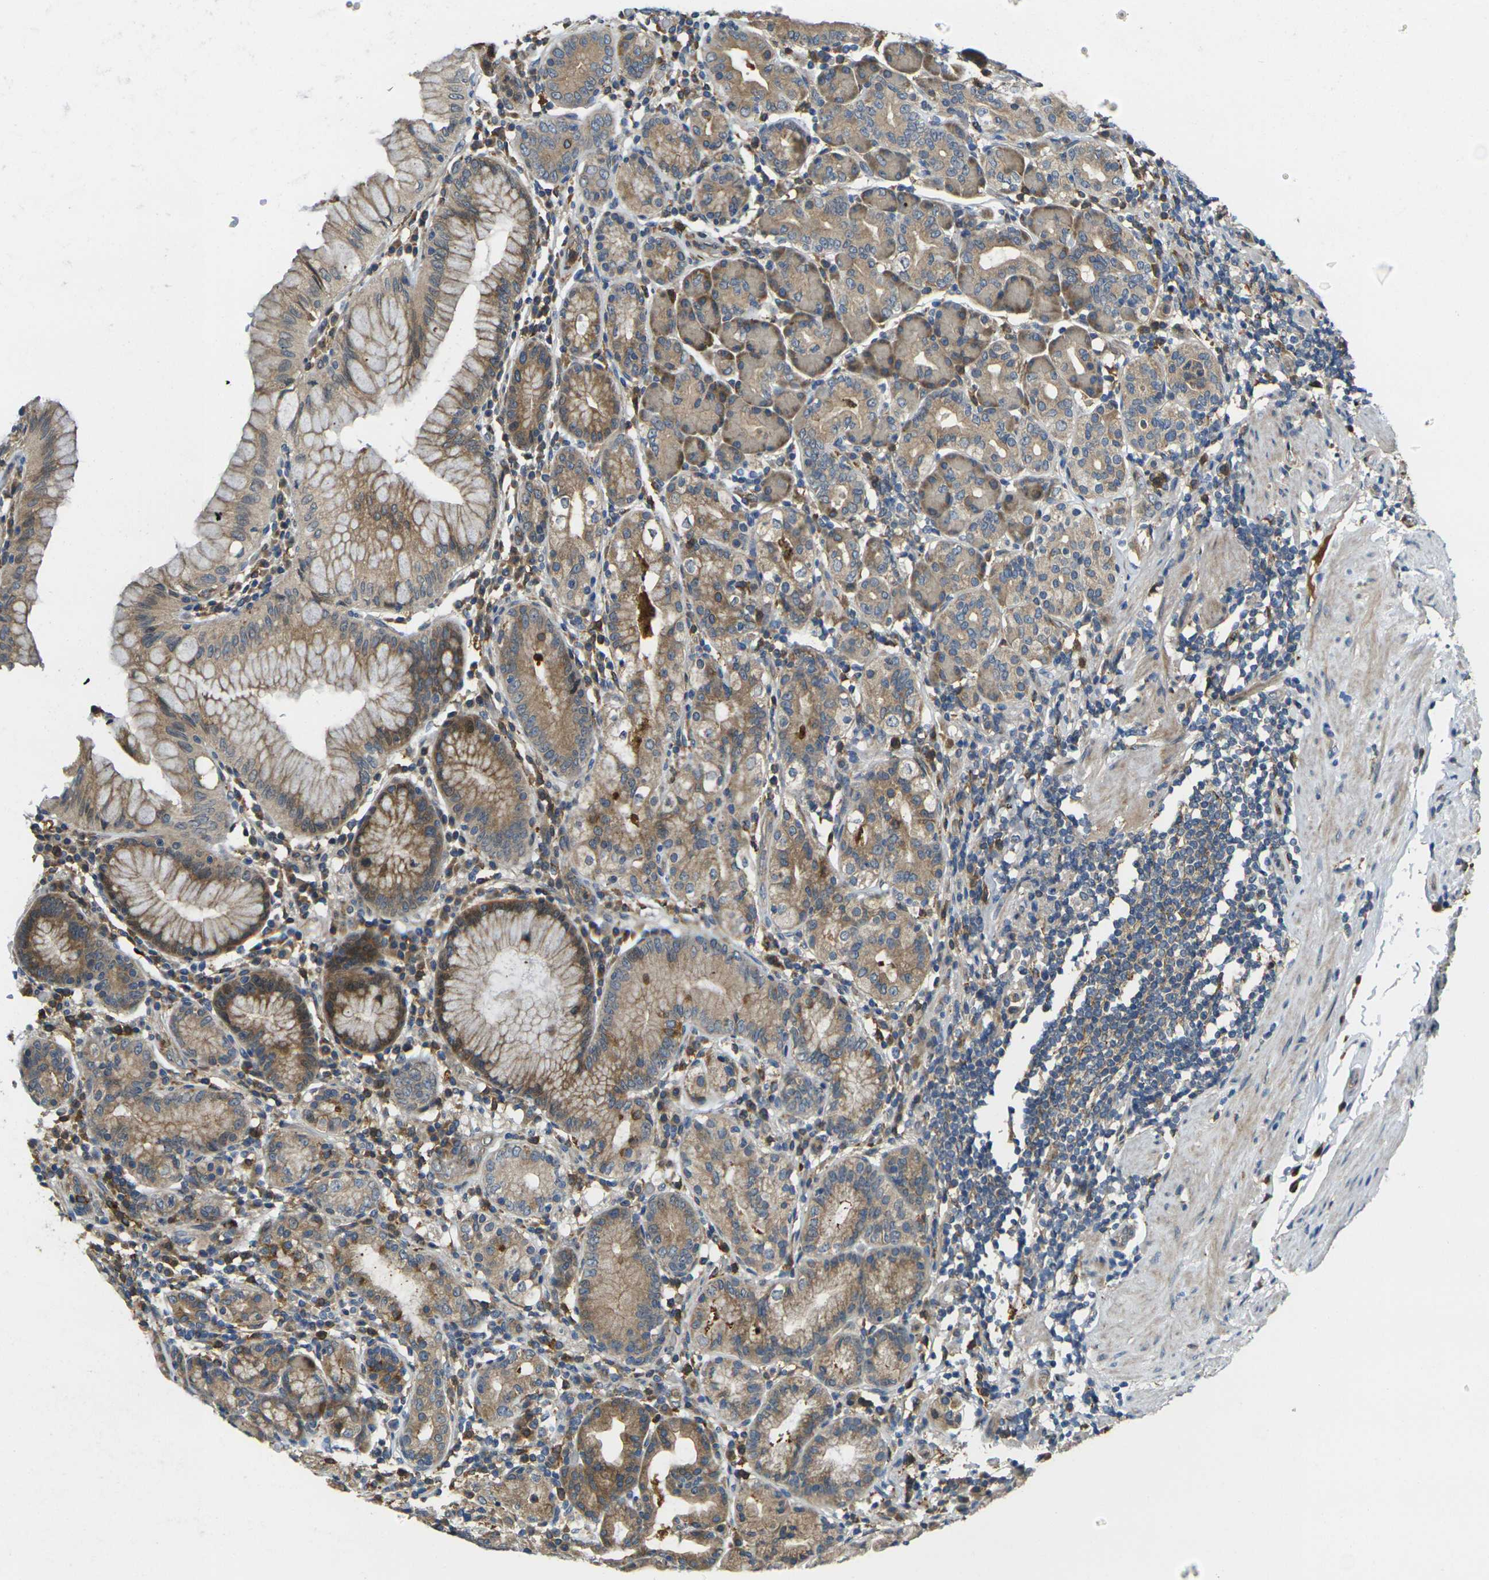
{"staining": {"intensity": "moderate", "quantity": ">75%", "location": "cytoplasmic/membranous"}, "tissue": "stomach", "cell_type": "Glandular cells", "image_type": "normal", "snomed": [{"axis": "morphology", "description": "Normal tissue, NOS"}, {"axis": "topography", "description": "Stomach, lower"}], "caption": "Moderate cytoplasmic/membranous staining for a protein is seen in about >75% of glandular cells of benign stomach using IHC.", "gene": "FZD1", "patient": {"sex": "female", "age": 76}}